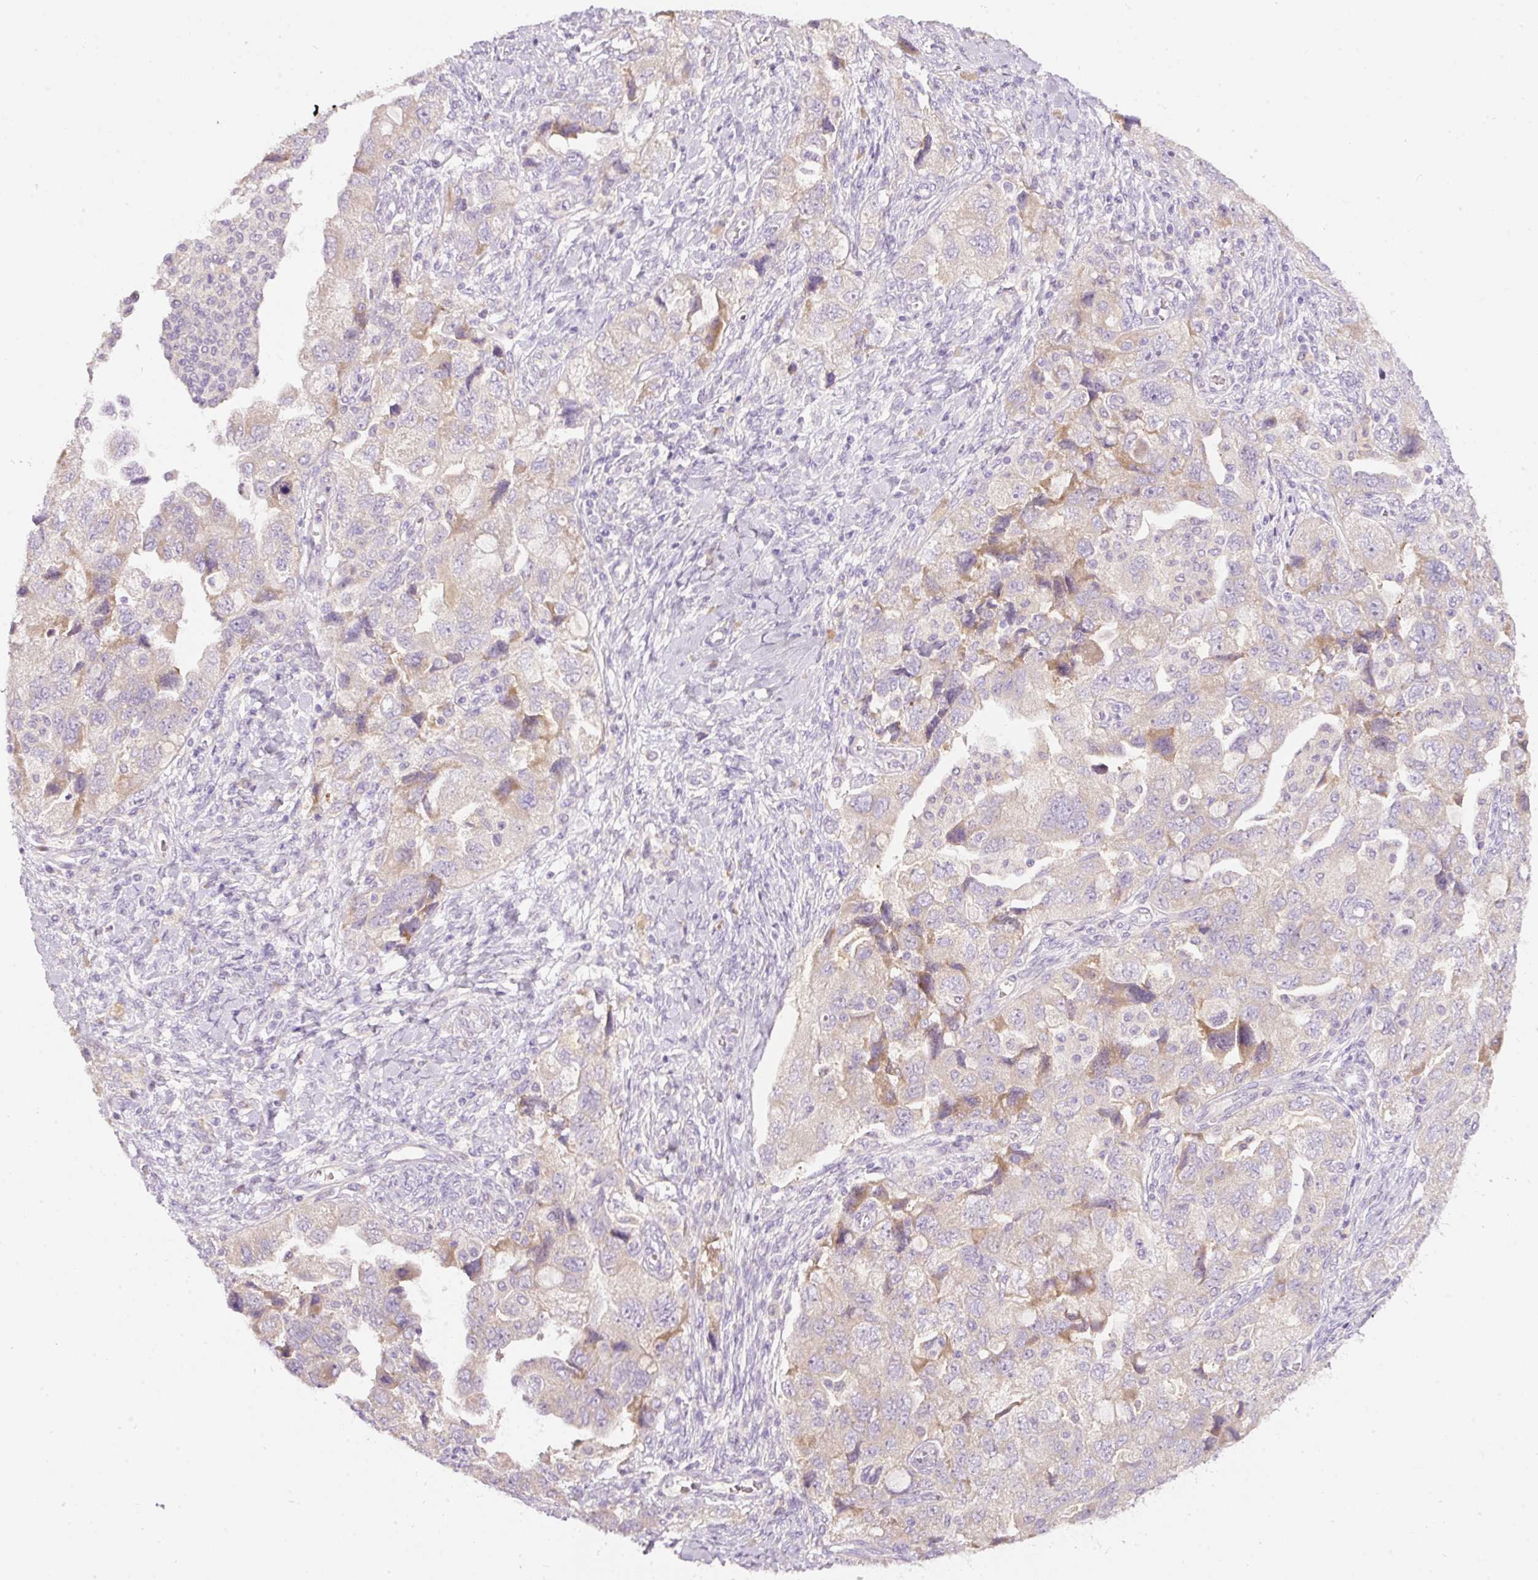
{"staining": {"intensity": "moderate", "quantity": "<25%", "location": "cytoplasmic/membranous"}, "tissue": "ovarian cancer", "cell_type": "Tumor cells", "image_type": "cancer", "snomed": [{"axis": "morphology", "description": "Carcinoma, NOS"}, {"axis": "morphology", "description": "Cystadenocarcinoma, serous, NOS"}, {"axis": "topography", "description": "Ovary"}], "caption": "The image displays staining of ovarian cancer (carcinoma), revealing moderate cytoplasmic/membranous protein staining (brown color) within tumor cells. (DAB IHC with brightfield microscopy, high magnification).", "gene": "RSPO2", "patient": {"sex": "female", "age": 69}}